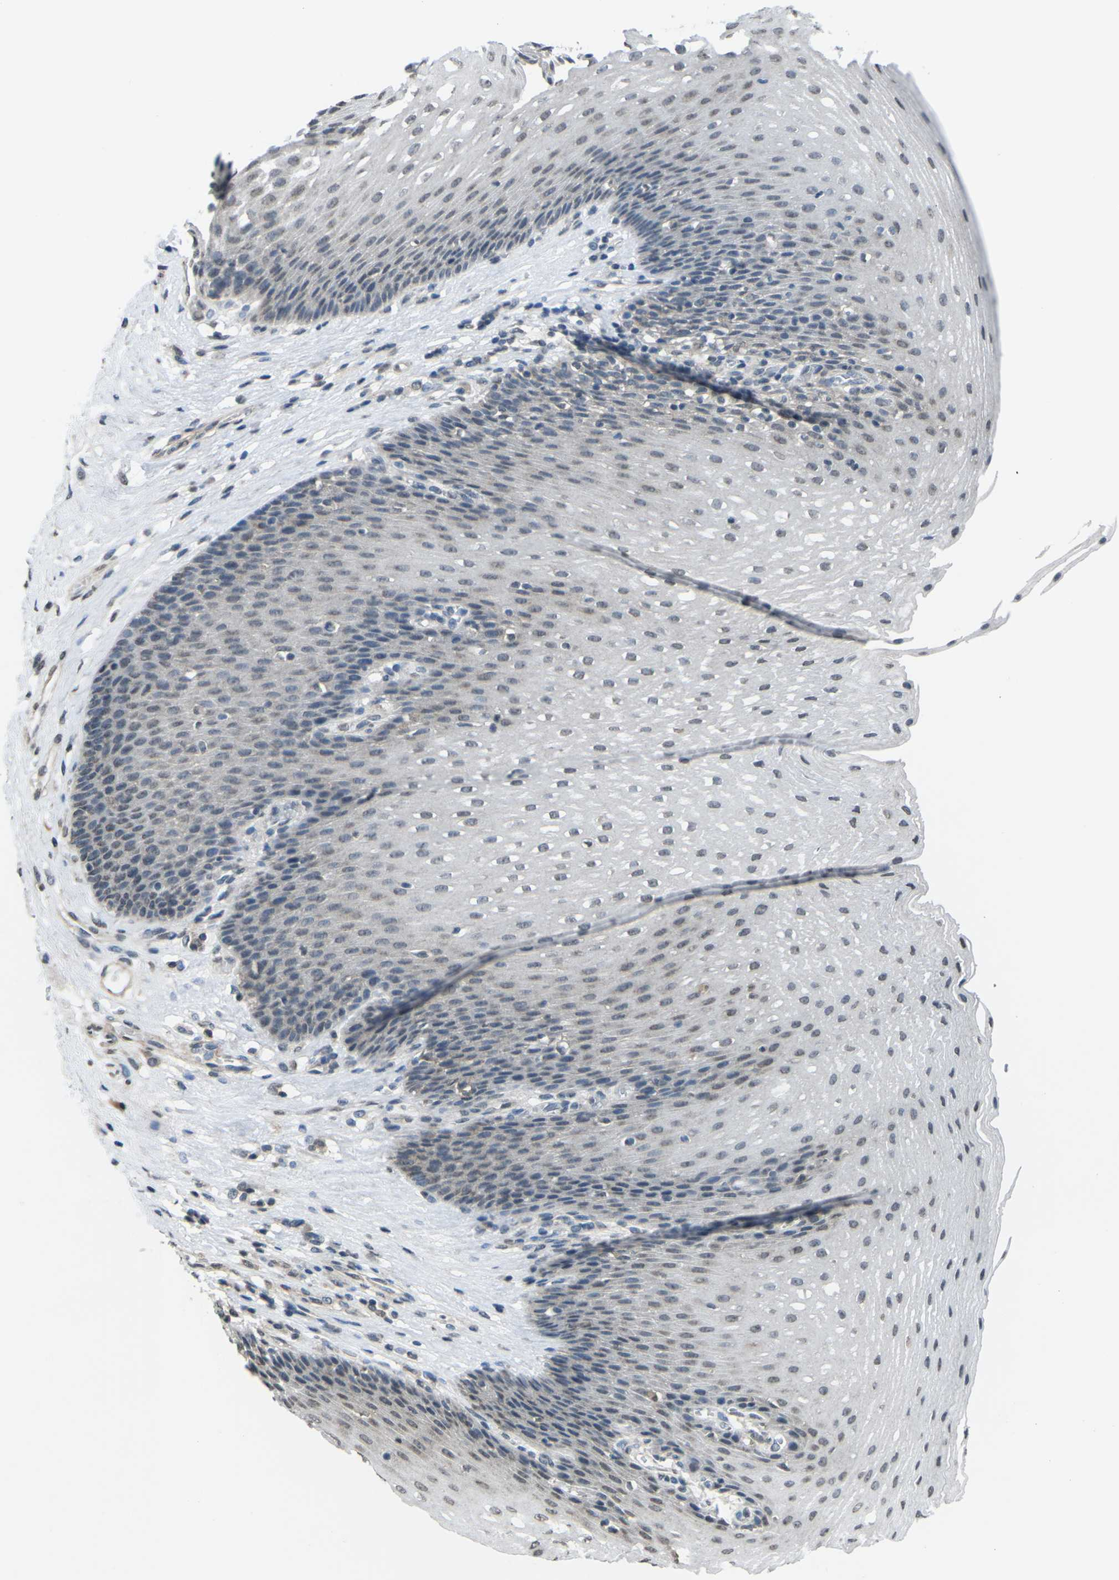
{"staining": {"intensity": "weak", "quantity": "<25%", "location": "cytoplasmic/membranous,nuclear"}, "tissue": "esophagus", "cell_type": "Squamous epithelial cells", "image_type": "normal", "snomed": [{"axis": "morphology", "description": "Normal tissue, NOS"}, {"axis": "topography", "description": "Esophagus"}], "caption": "A high-resolution micrograph shows immunohistochemistry (IHC) staining of normal esophagus, which displays no significant expression in squamous epithelial cells.", "gene": "TFR2", "patient": {"sex": "male", "age": 48}}